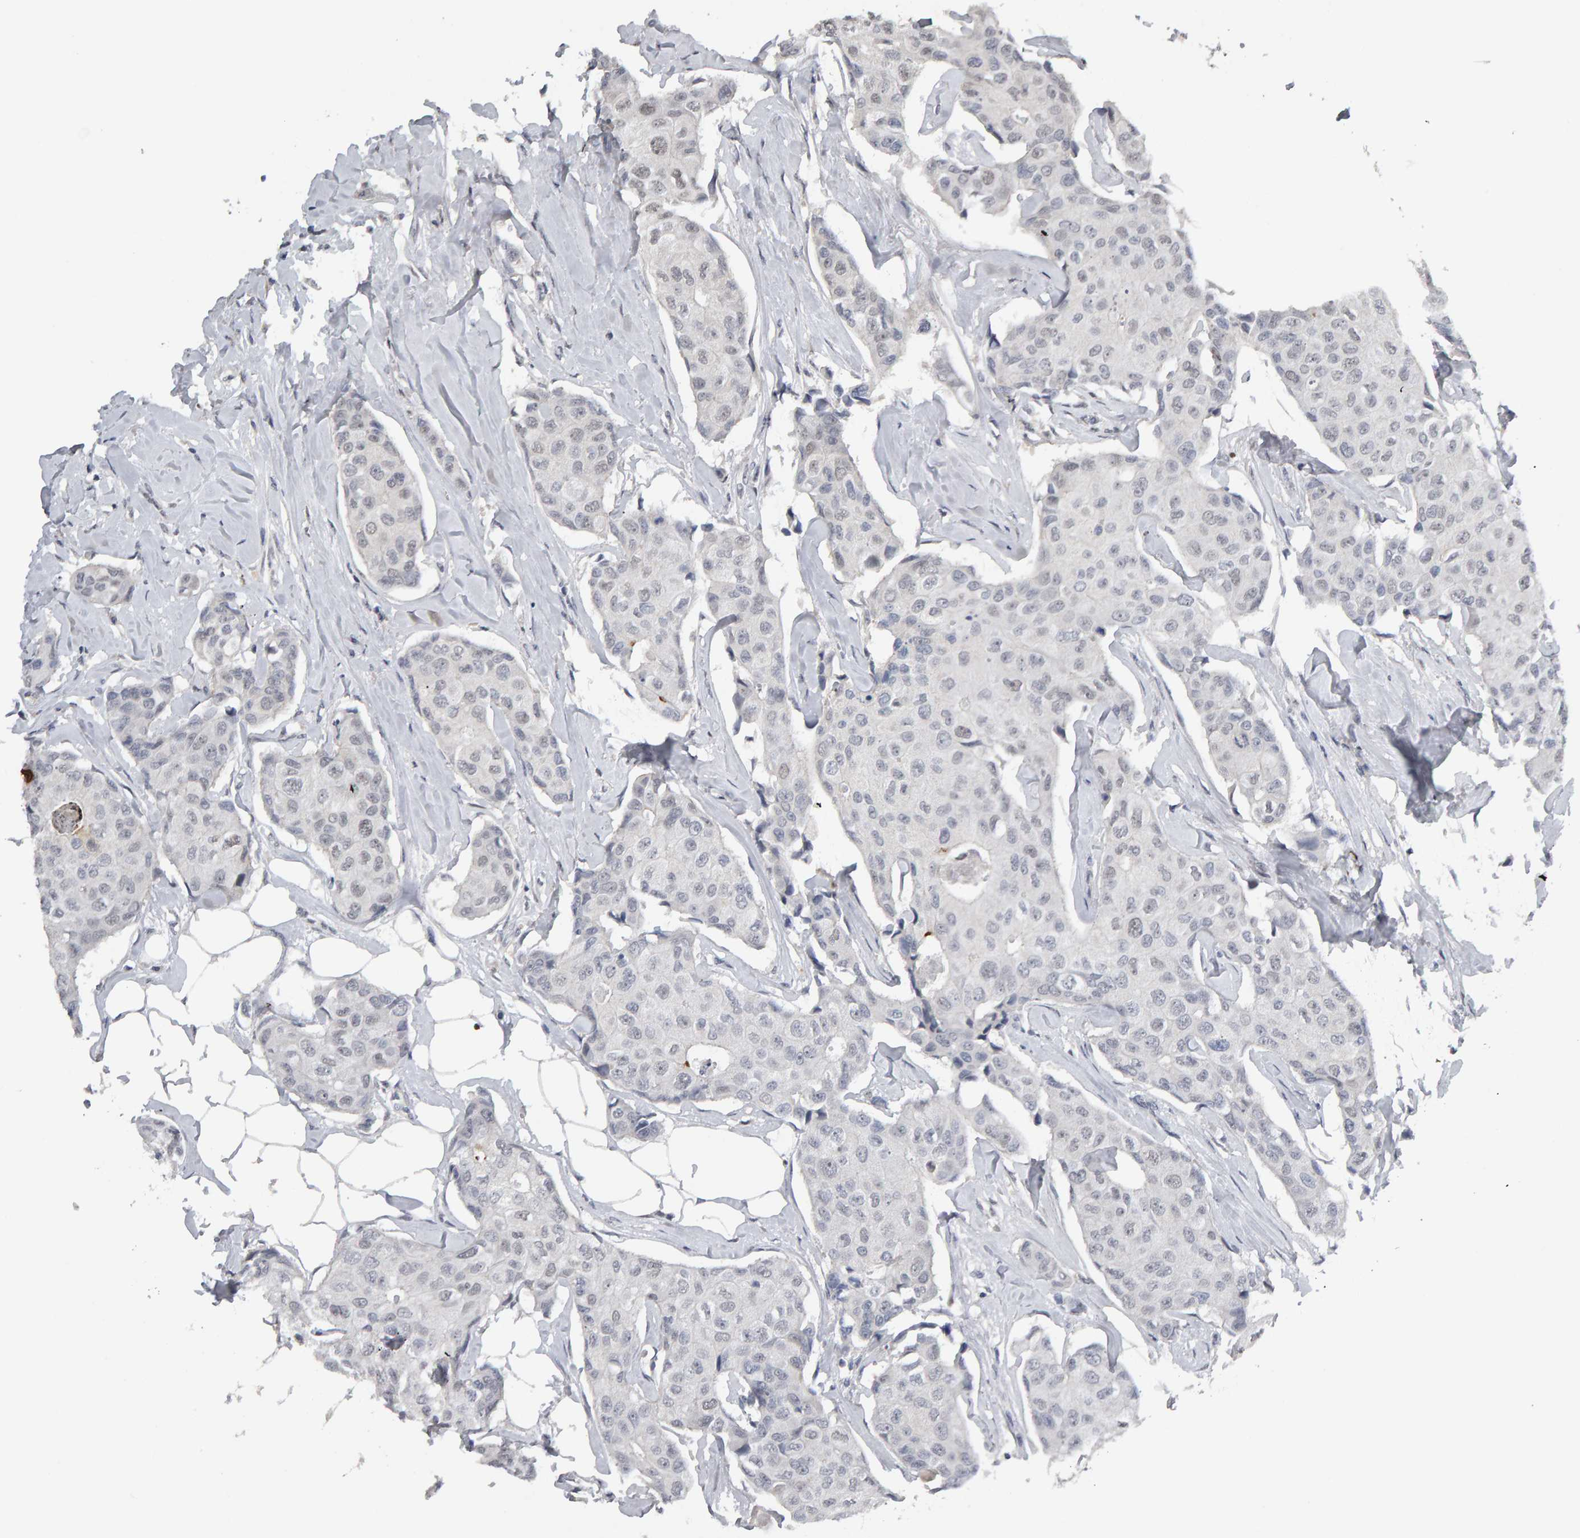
{"staining": {"intensity": "negative", "quantity": "none", "location": "none"}, "tissue": "breast cancer", "cell_type": "Tumor cells", "image_type": "cancer", "snomed": [{"axis": "morphology", "description": "Duct carcinoma"}, {"axis": "topography", "description": "Breast"}], "caption": "Tumor cells show no significant expression in infiltrating ductal carcinoma (breast). (DAB (3,3'-diaminobenzidine) IHC with hematoxylin counter stain).", "gene": "IPO8", "patient": {"sex": "female", "age": 80}}